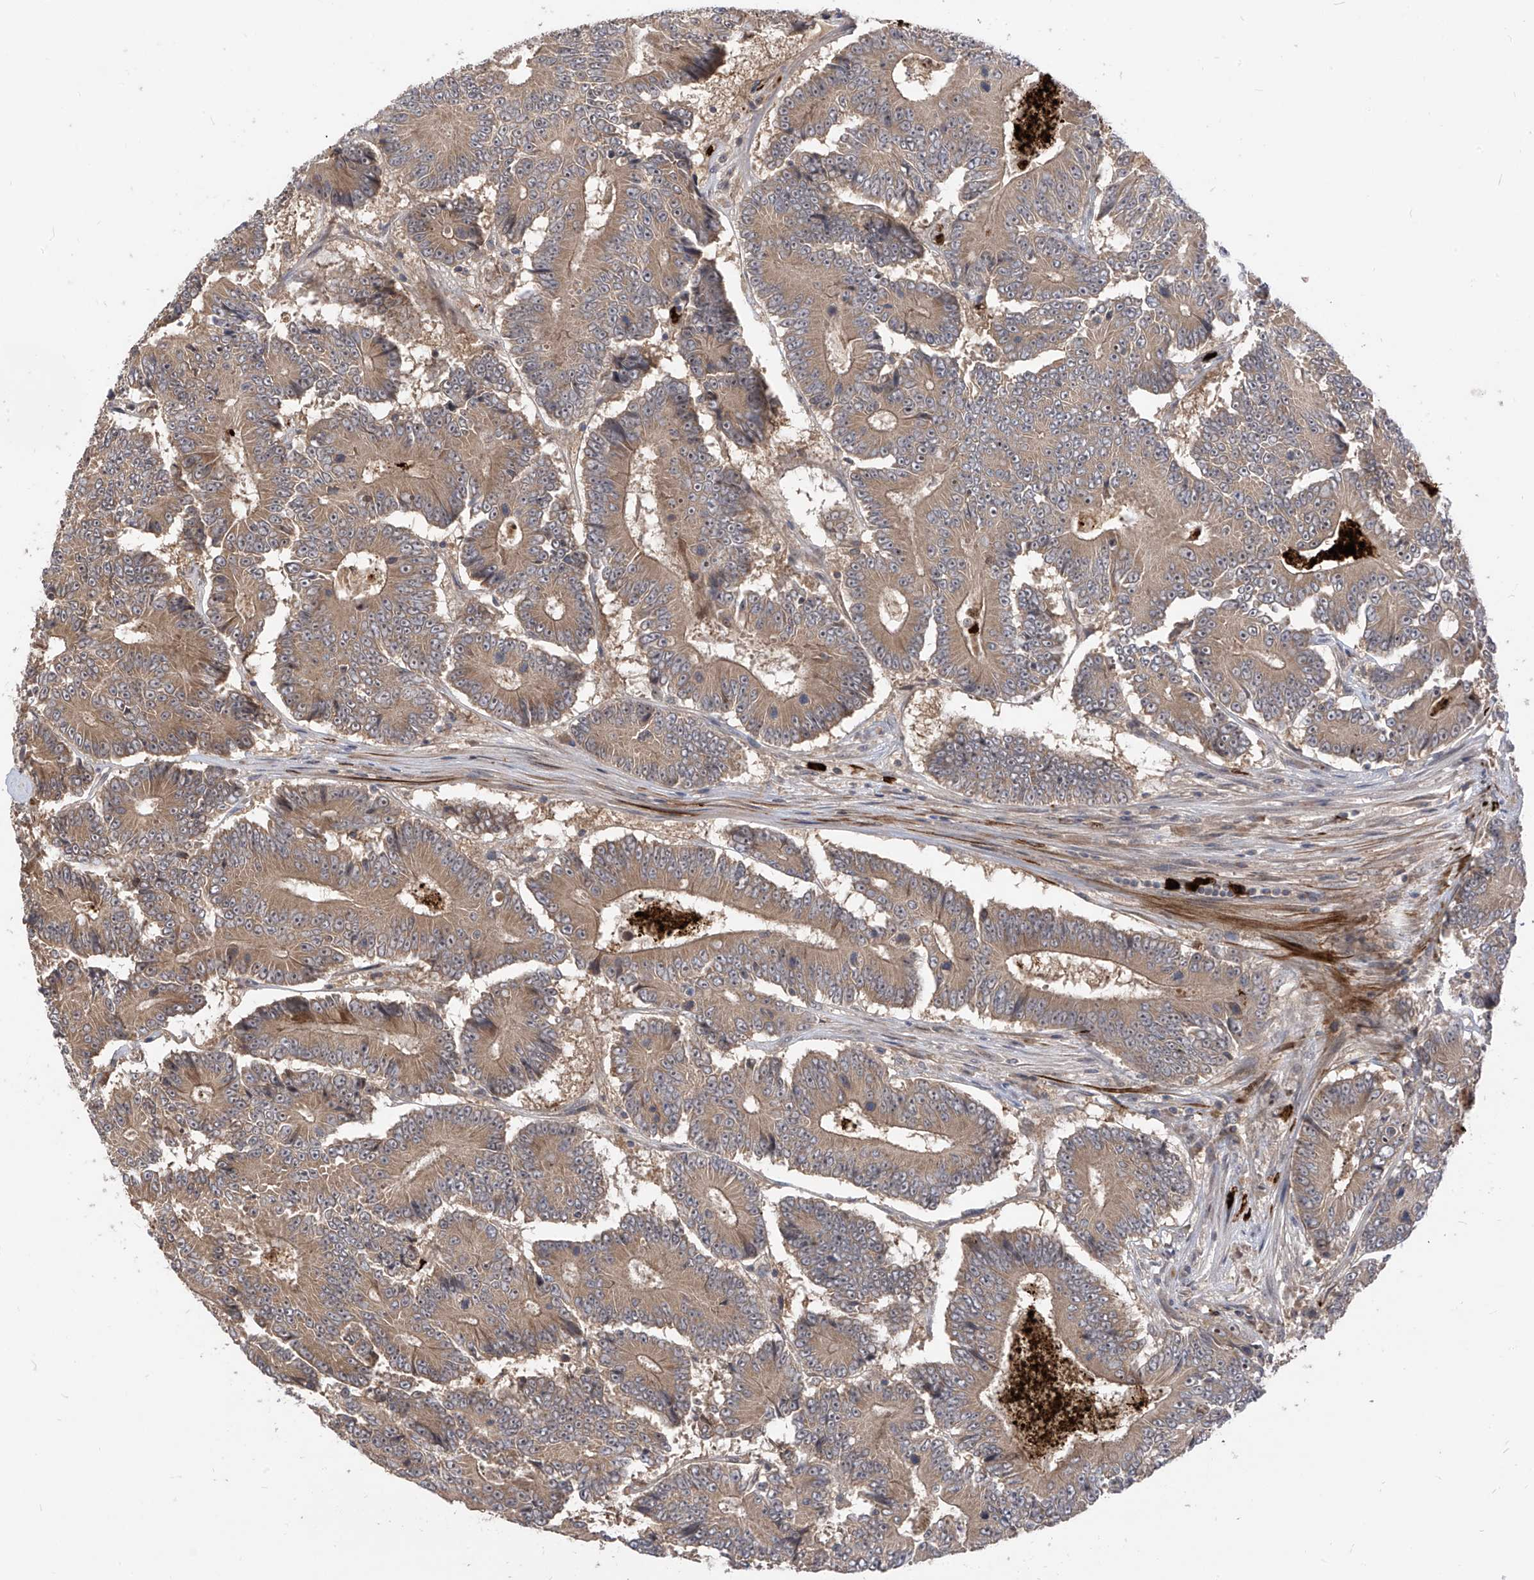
{"staining": {"intensity": "moderate", "quantity": ">75%", "location": "cytoplasmic/membranous"}, "tissue": "colorectal cancer", "cell_type": "Tumor cells", "image_type": "cancer", "snomed": [{"axis": "morphology", "description": "Adenocarcinoma, NOS"}, {"axis": "topography", "description": "Colon"}], "caption": "An immunohistochemistry histopathology image of neoplastic tissue is shown. Protein staining in brown highlights moderate cytoplasmic/membranous positivity in colorectal adenocarcinoma within tumor cells.", "gene": "CNKSR1", "patient": {"sex": "male", "age": 83}}